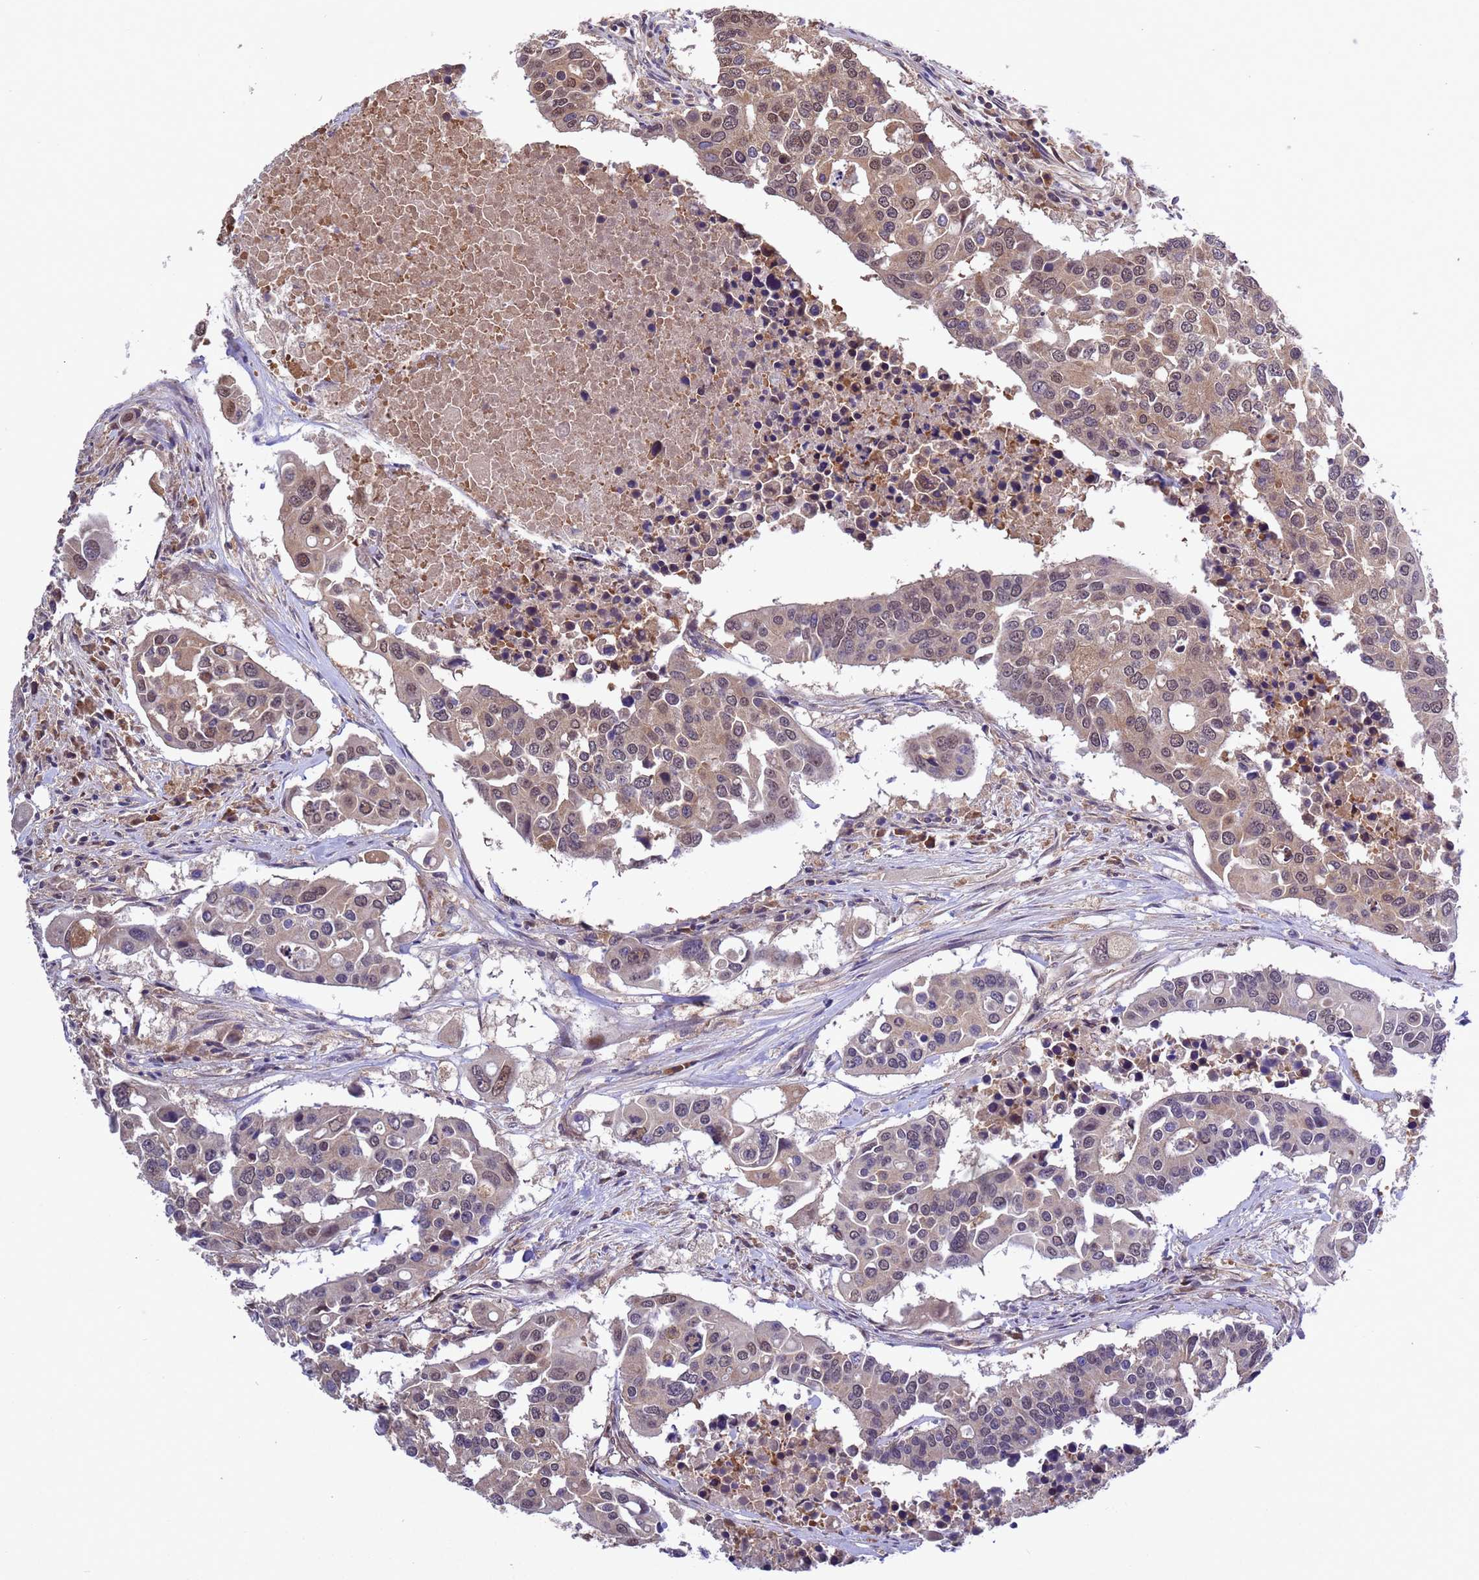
{"staining": {"intensity": "weak", "quantity": ">75%", "location": "nuclear"}, "tissue": "colorectal cancer", "cell_type": "Tumor cells", "image_type": "cancer", "snomed": [{"axis": "morphology", "description": "Adenocarcinoma, NOS"}, {"axis": "topography", "description": "Colon"}], "caption": "This image shows immunohistochemistry staining of colorectal adenocarcinoma, with low weak nuclear staining in about >75% of tumor cells.", "gene": "ZFP69B", "patient": {"sex": "male", "age": 77}}